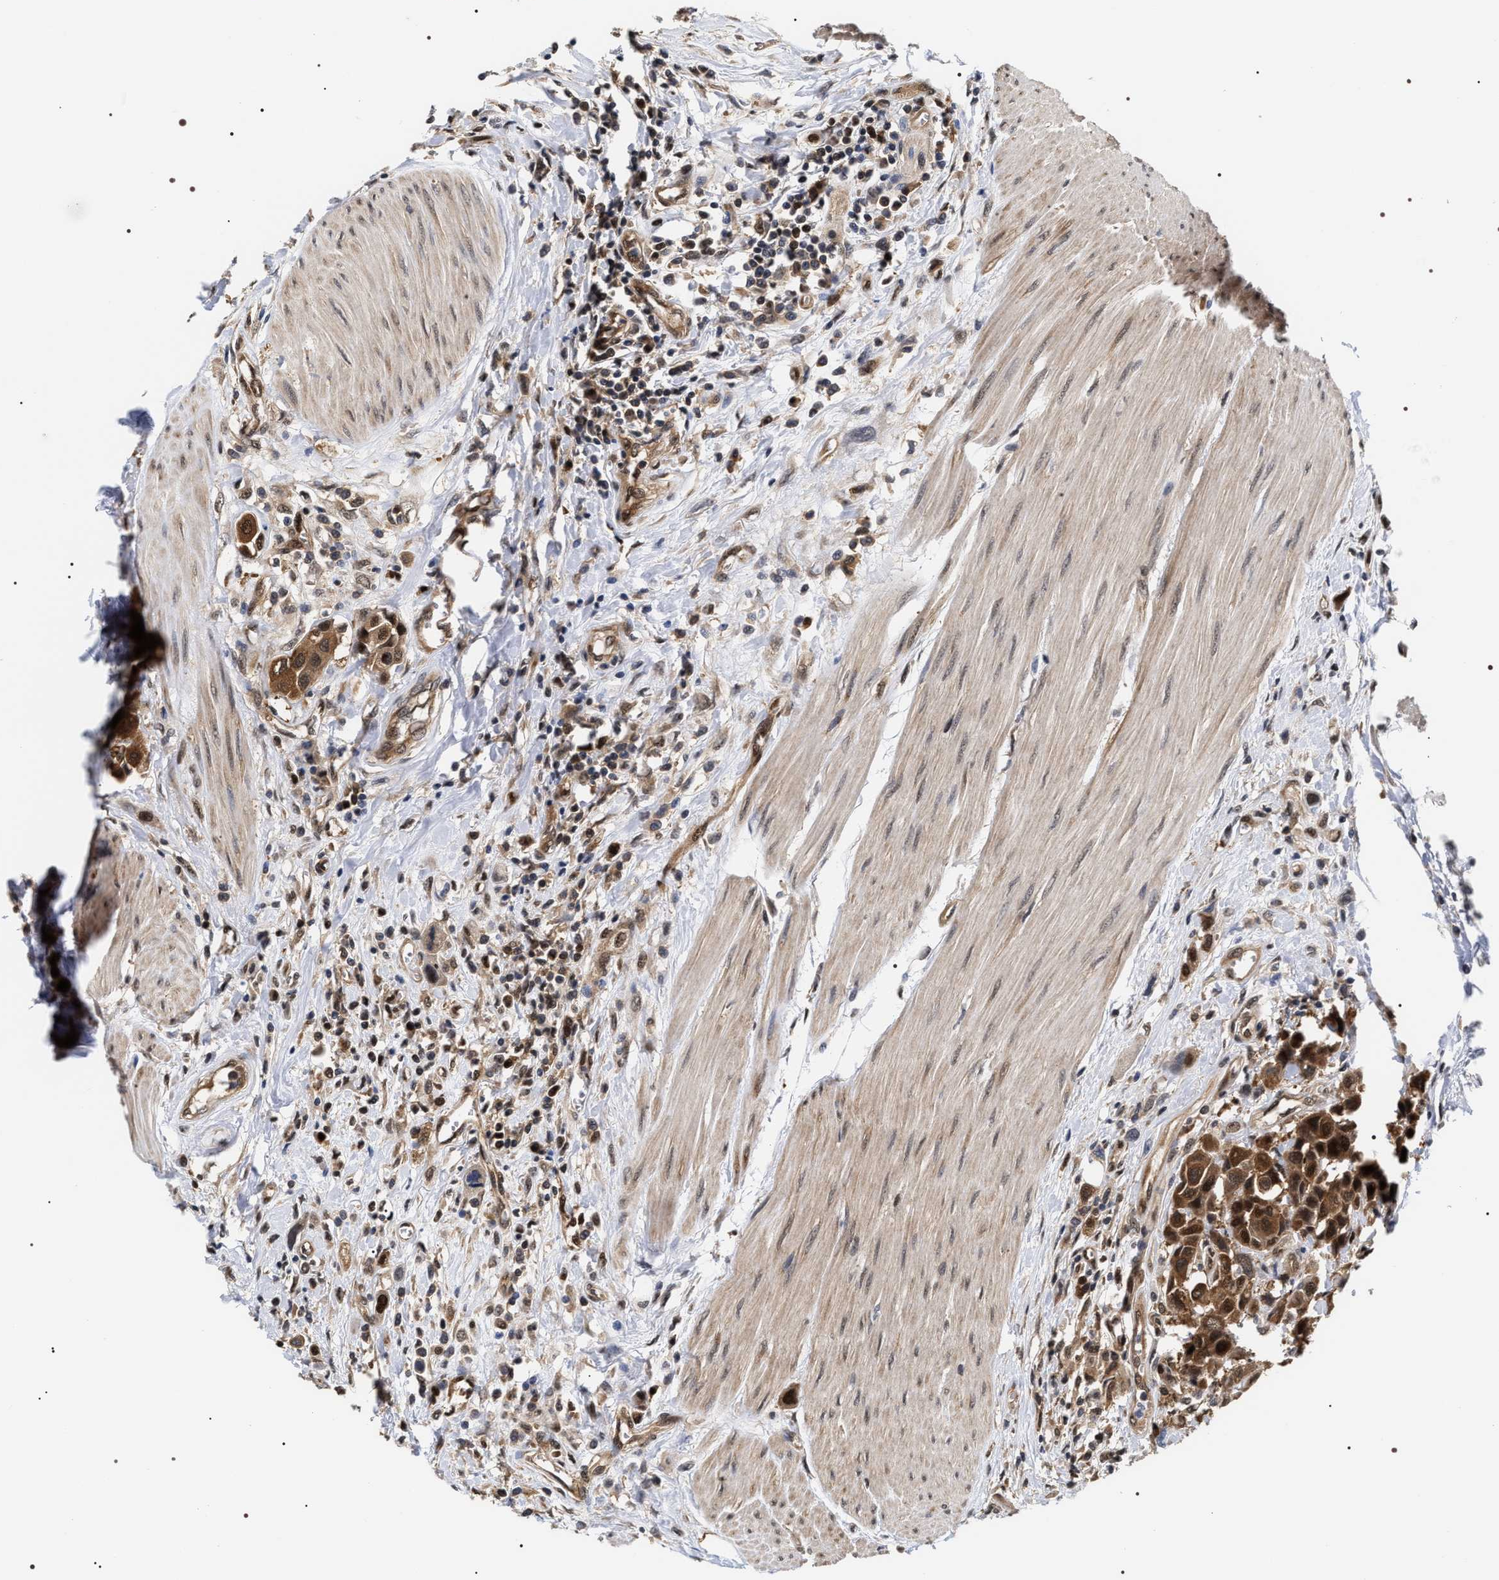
{"staining": {"intensity": "strong", "quantity": ">75%", "location": "cytoplasmic/membranous,nuclear"}, "tissue": "urothelial cancer", "cell_type": "Tumor cells", "image_type": "cancer", "snomed": [{"axis": "morphology", "description": "Urothelial carcinoma, High grade"}, {"axis": "topography", "description": "Urinary bladder"}], "caption": "Immunohistochemistry of urothelial carcinoma (high-grade) demonstrates high levels of strong cytoplasmic/membranous and nuclear positivity in about >75% of tumor cells.", "gene": "BAG6", "patient": {"sex": "male", "age": 50}}